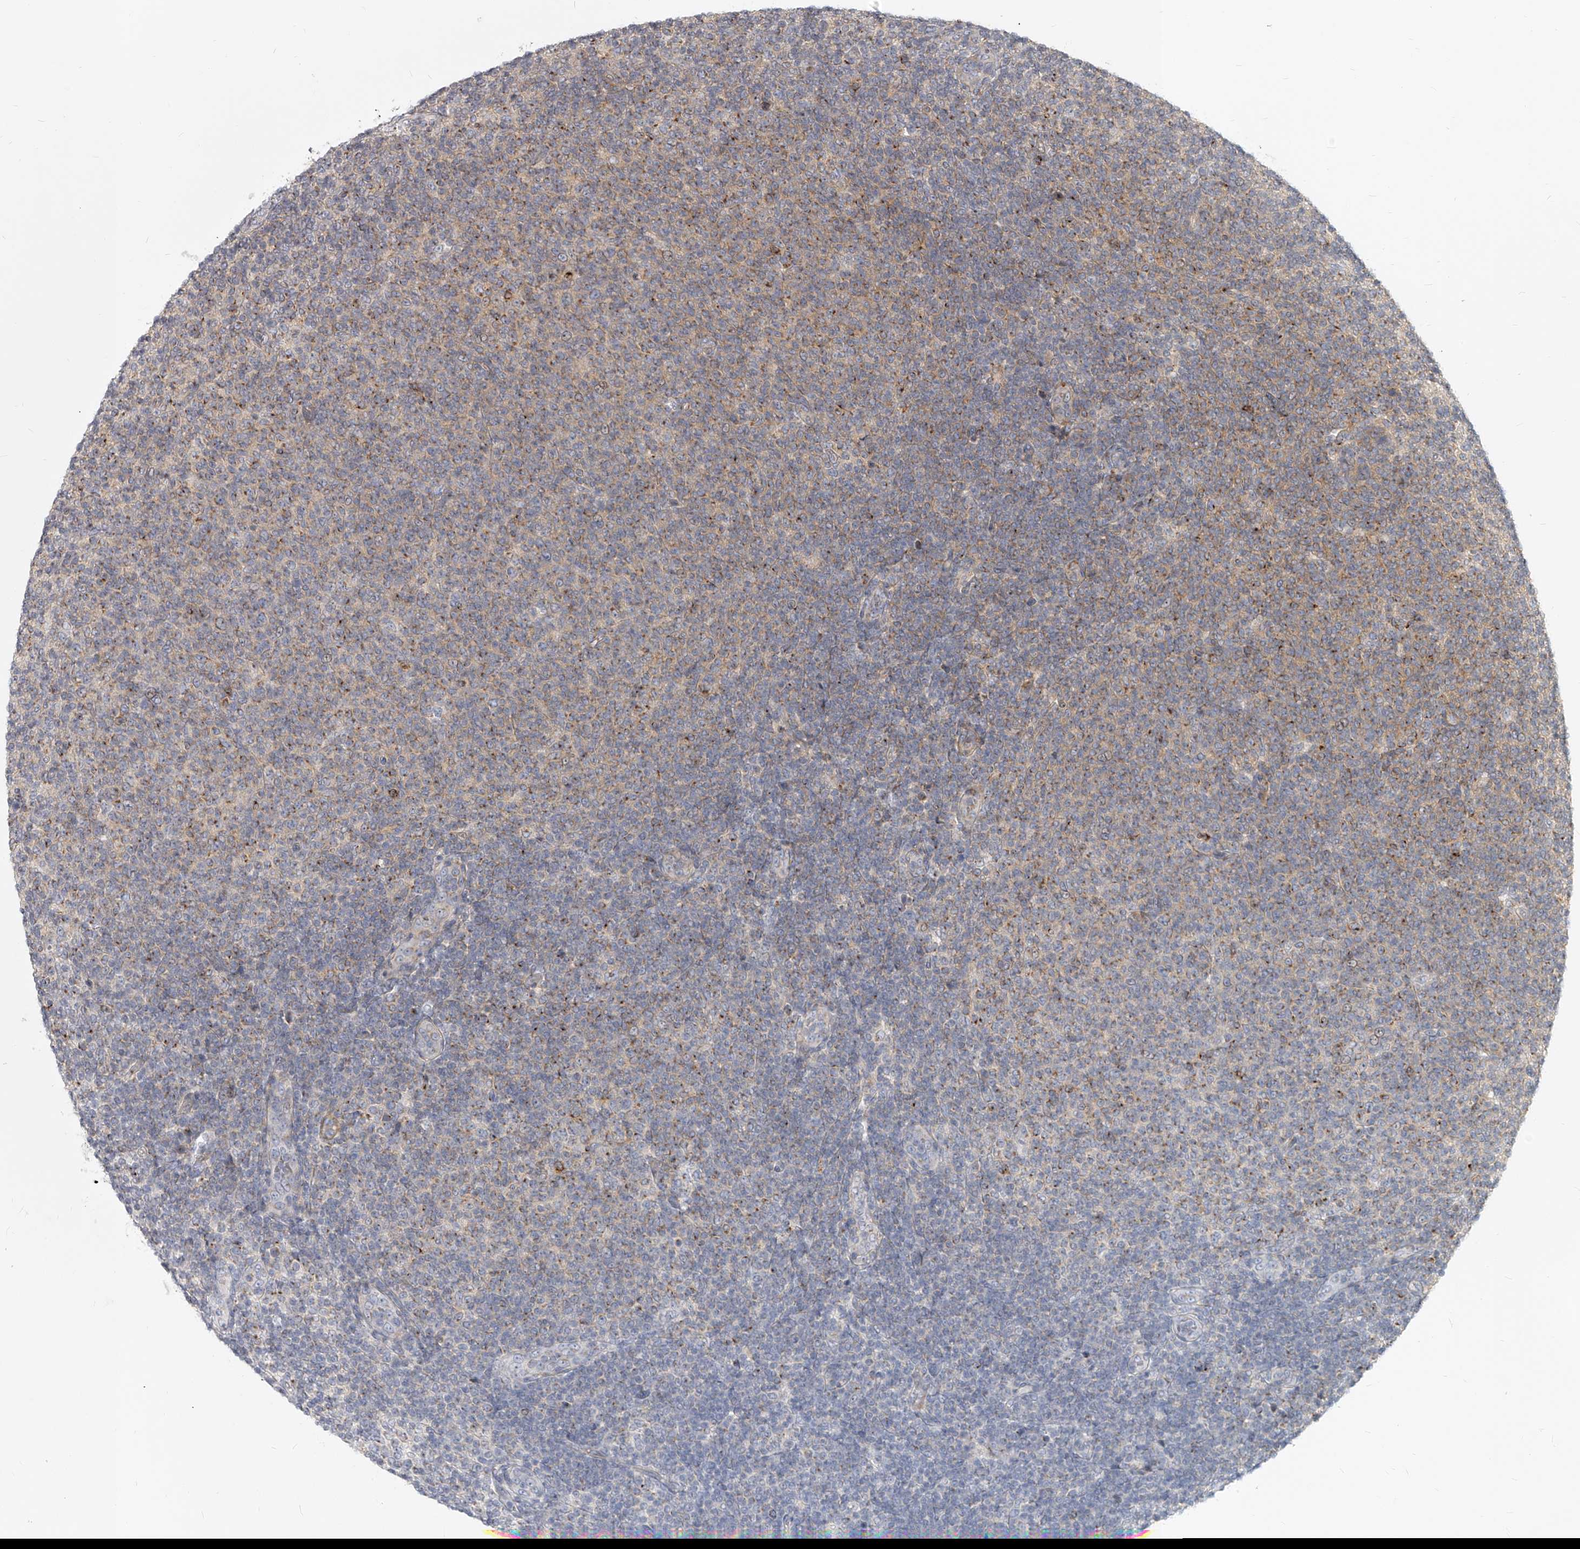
{"staining": {"intensity": "weak", "quantity": ">75%", "location": "cytoplasmic/membranous"}, "tissue": "lymphoma", "cell_type": "Tumor cells", "image_type": "cancer", "snomed": [{"axis": "morphology", "description": "Malignant lymphoma, non-Hodgkin's type, Low grade"}, {"axis": "topography", "description": "Lymph node"}], "caption": "Brown immunohistochemical staining in human low-grade malignant lymphoma, non-Hodgkin's type reveals weak cytoplasmic/membranous staining in about >75% of tumor cells.", "gene": "SLC37A1", "patient": {"sex": "male", "age": 66}}